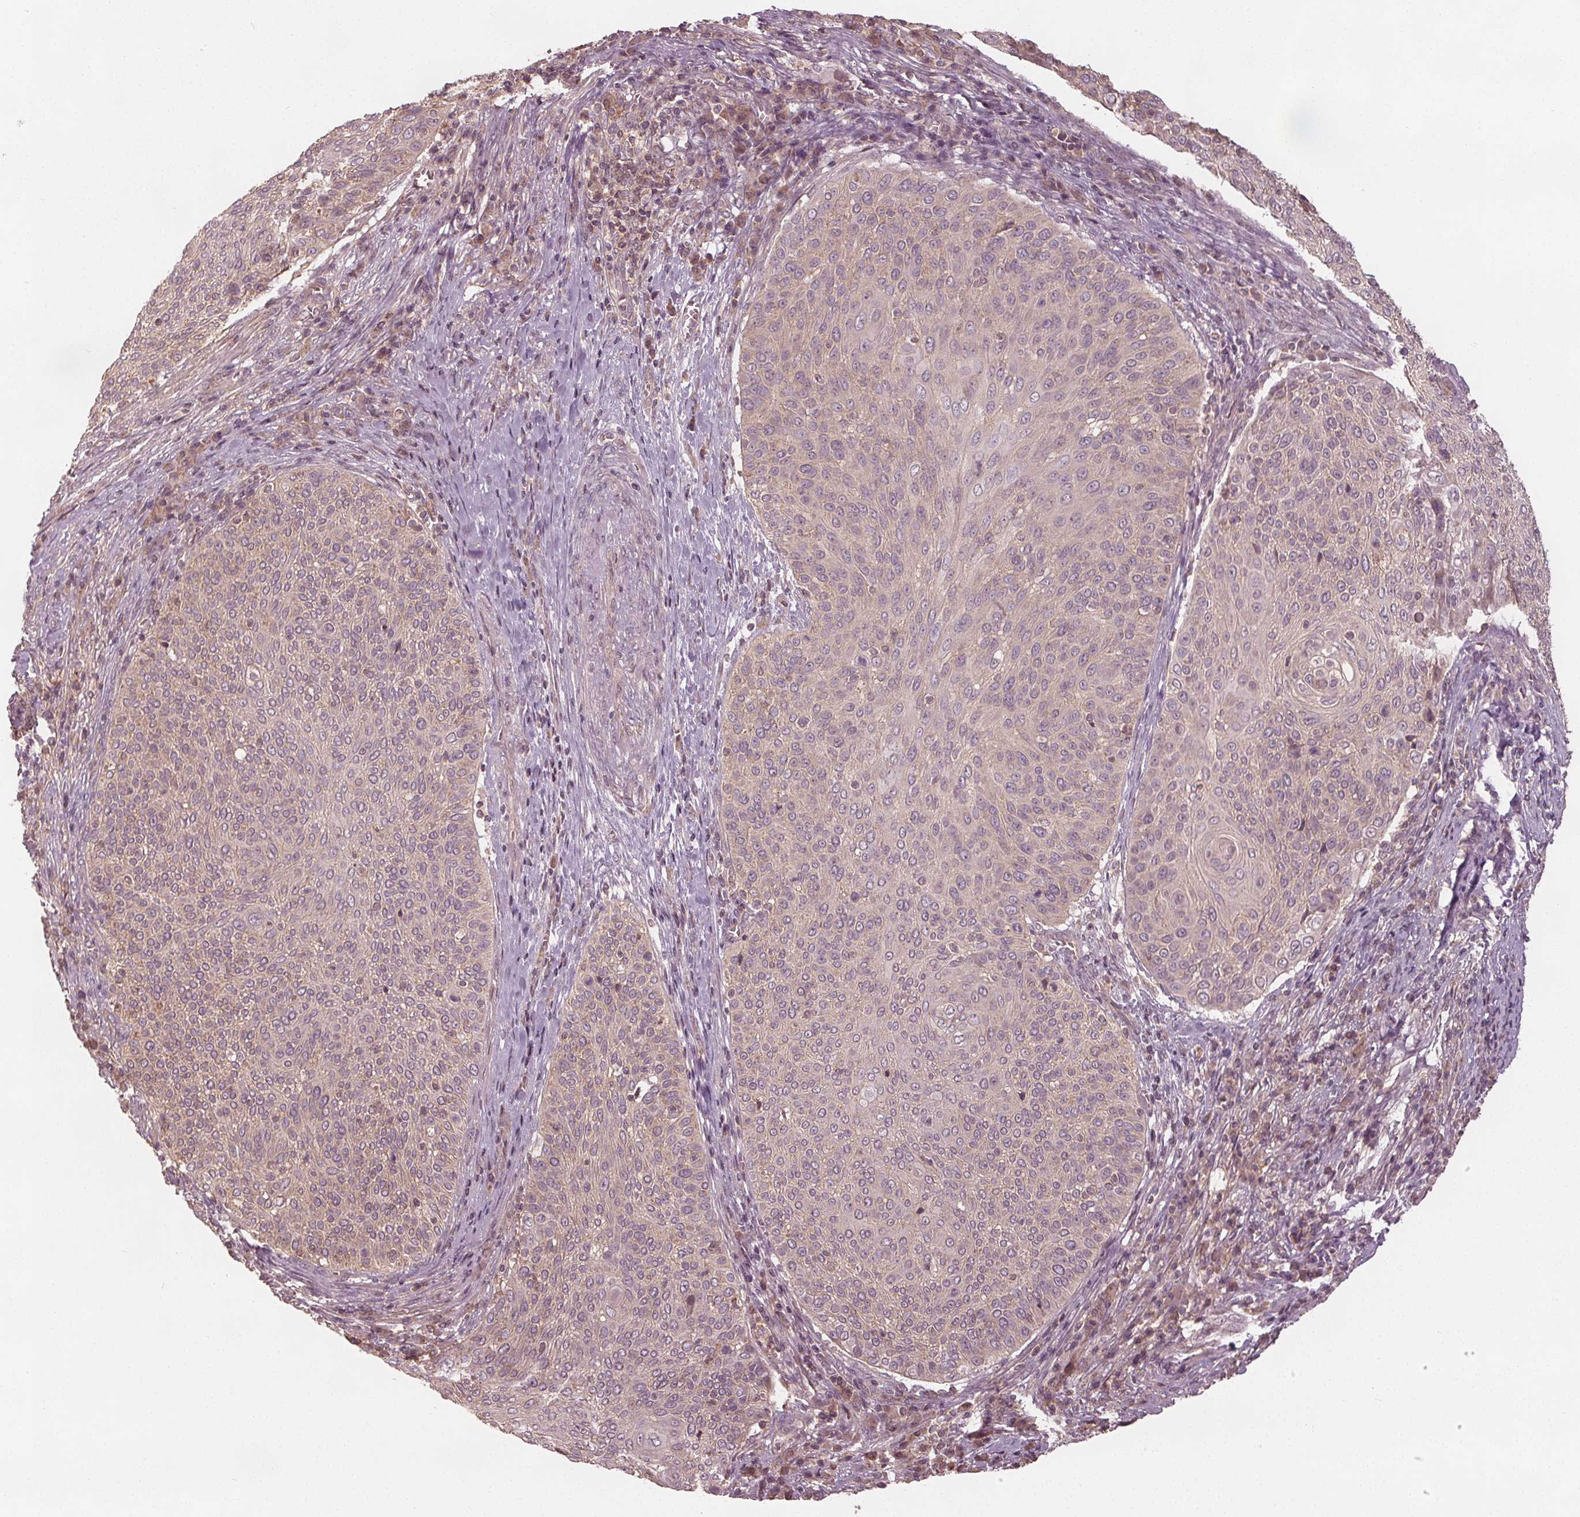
{"staining": {"intensity": "weak", "quantity": "<25%", "location": "cytoplasmic/membranous"}, "tissue": "cervical cancer", "cell_type": "Tumor cells", "image_type": "cancer", "snomed": [{"axis": "morphology", "description": "Squamous cell carcinoma, NOS"}, {"axis": "topography", "description": "Cervix"}], "caption": "Squamous cell carcinoma (cervical) stained for a protein using IHC reveals no positivity tumor cells.", "gene": "GNB2", "patient": {"sex": "female", "age": 31}}